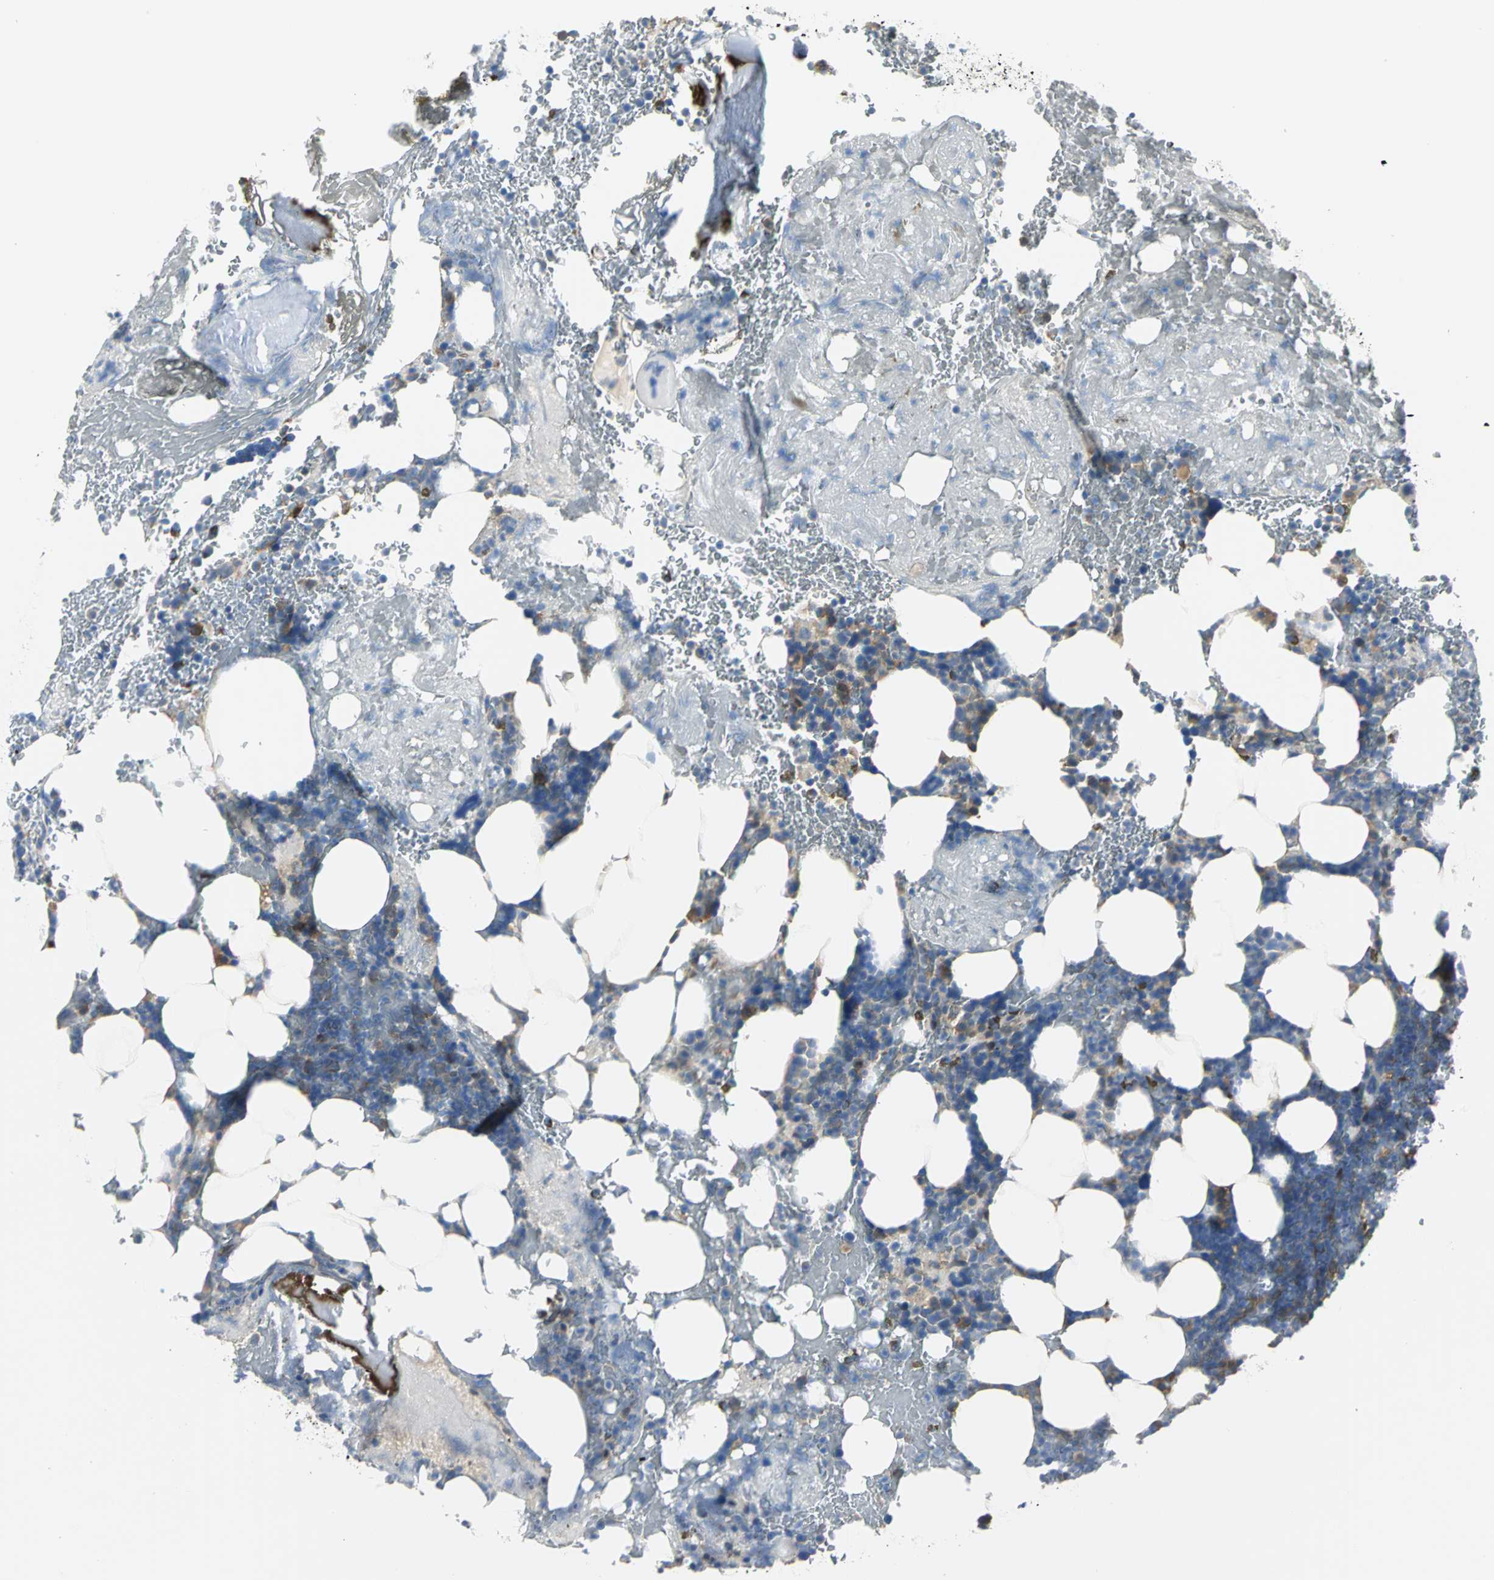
{"staining": {"intensity": "moderate", "quantity": "<25%", "location": "cytoplasmic/membranous"}, "tissue": "bone marrow", "cell_type": "Hematopoietic cells", "image_type": "normal", "snomed": [{"axis": "morphology", "description": "Normal tissue, NOS"}, {"axis": "topography", "description": "Bone marrow"}], "caption": "Protein analysis of normal bone marrow shows moderate cytoplasmic/membranous expression in approximately <25% of hematopoietic cells. The staining is performed using DAB (3,3'-diaminobenzidine) brown chromogen to label protein expression. The nuclei are counter-stained blue using hematoxylin.", "gene": "CHRNB1", "patient": {"sex": "female", "age": 73}}